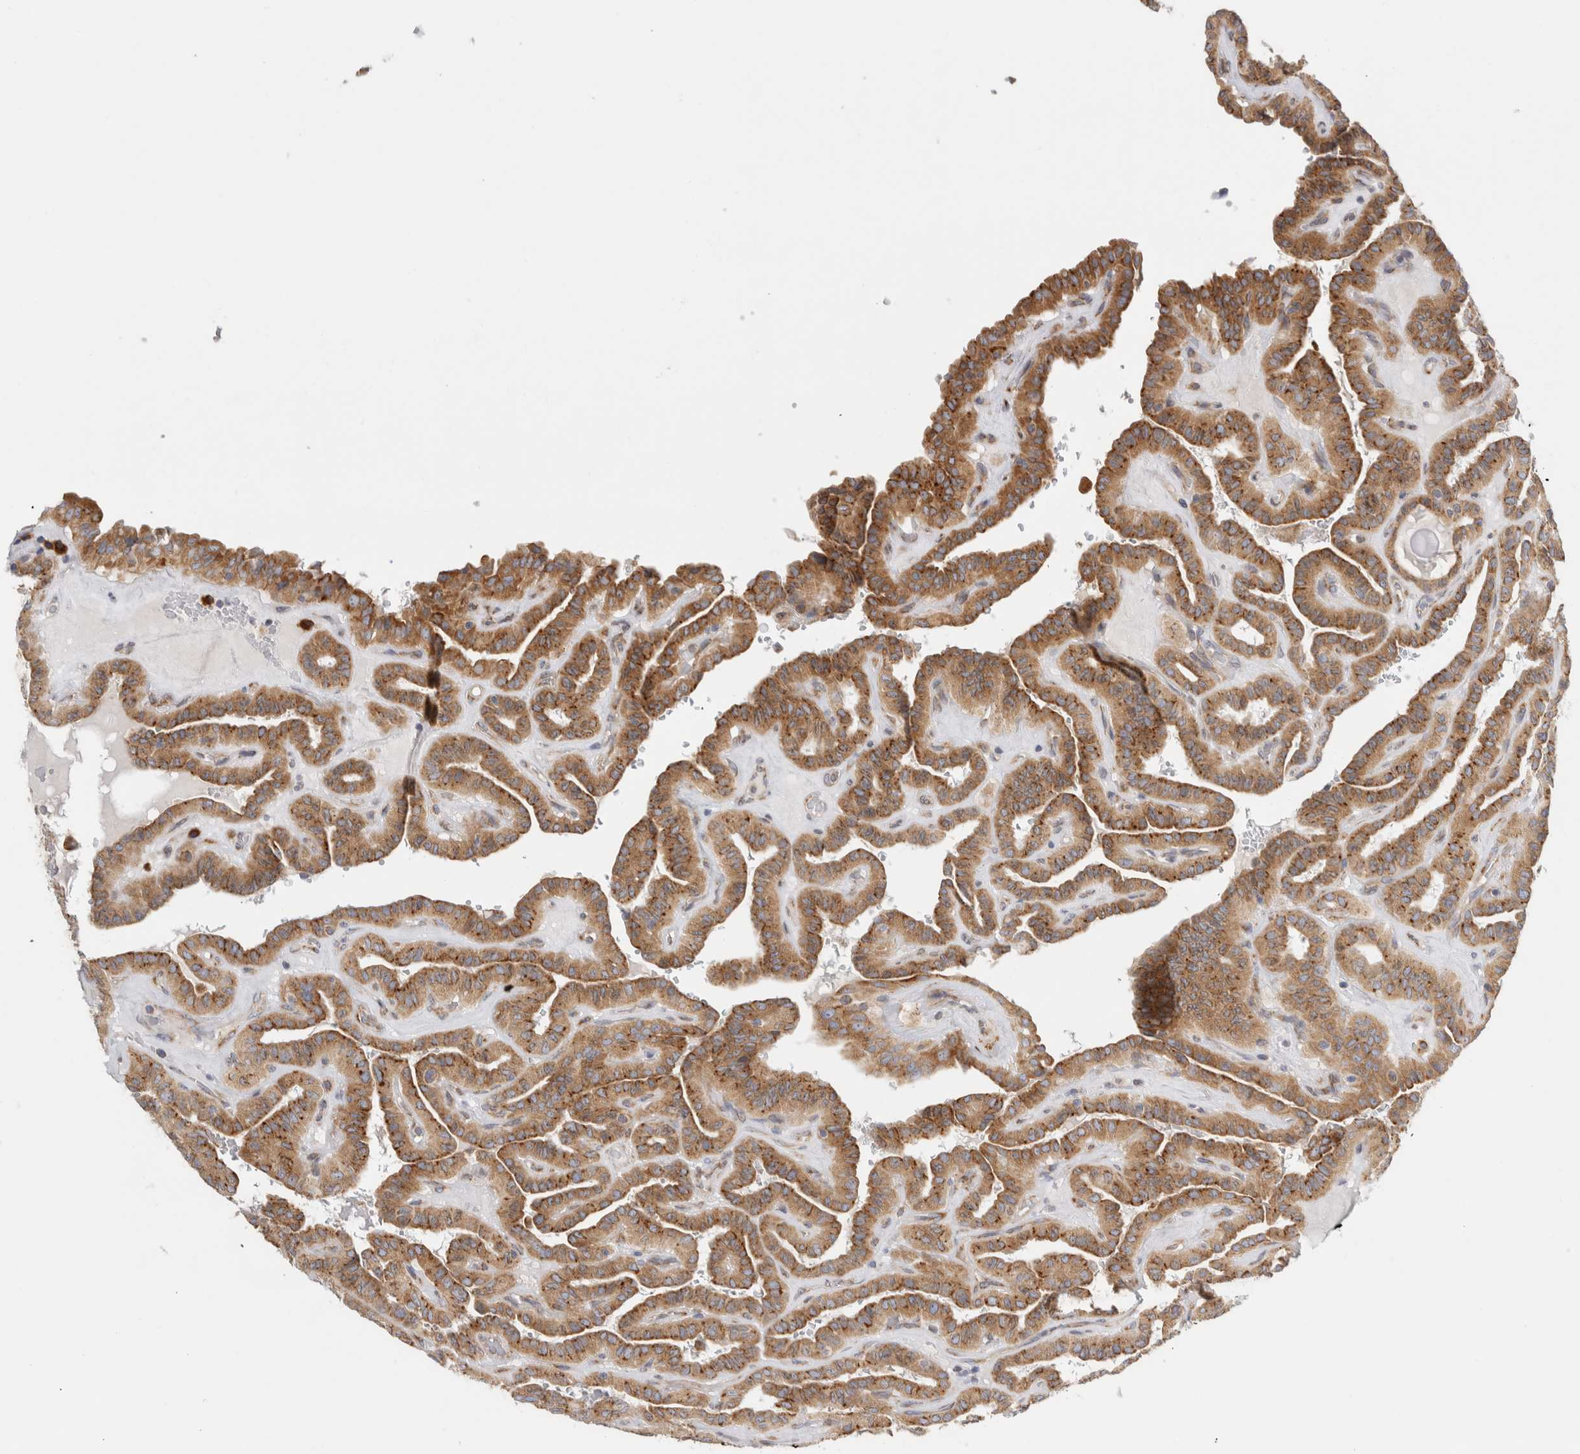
{"staining": {"intensity": "moderate", "quantity": ">75%", "location": "cytoplasmic/membranous"}, "tissue": "thyroid cancer", "cell_type": "Tumor cells", "image_type": "cancer", "snomed": [{"axis": "morphology", "description": "Papillary adenocarcinoma, NOS"}, {"axis": "topography", "description": "Thyroid gland"}], "caption": "About >75% of tumor cells in human papillary adenocarcinoma (thyroid) exhibit moderate cytoplasmic/membranous protein staining as visualized by brown immunohistochemical staining.", "gene": "RPN2", "patient": {"sex": "male", "age": 77}}